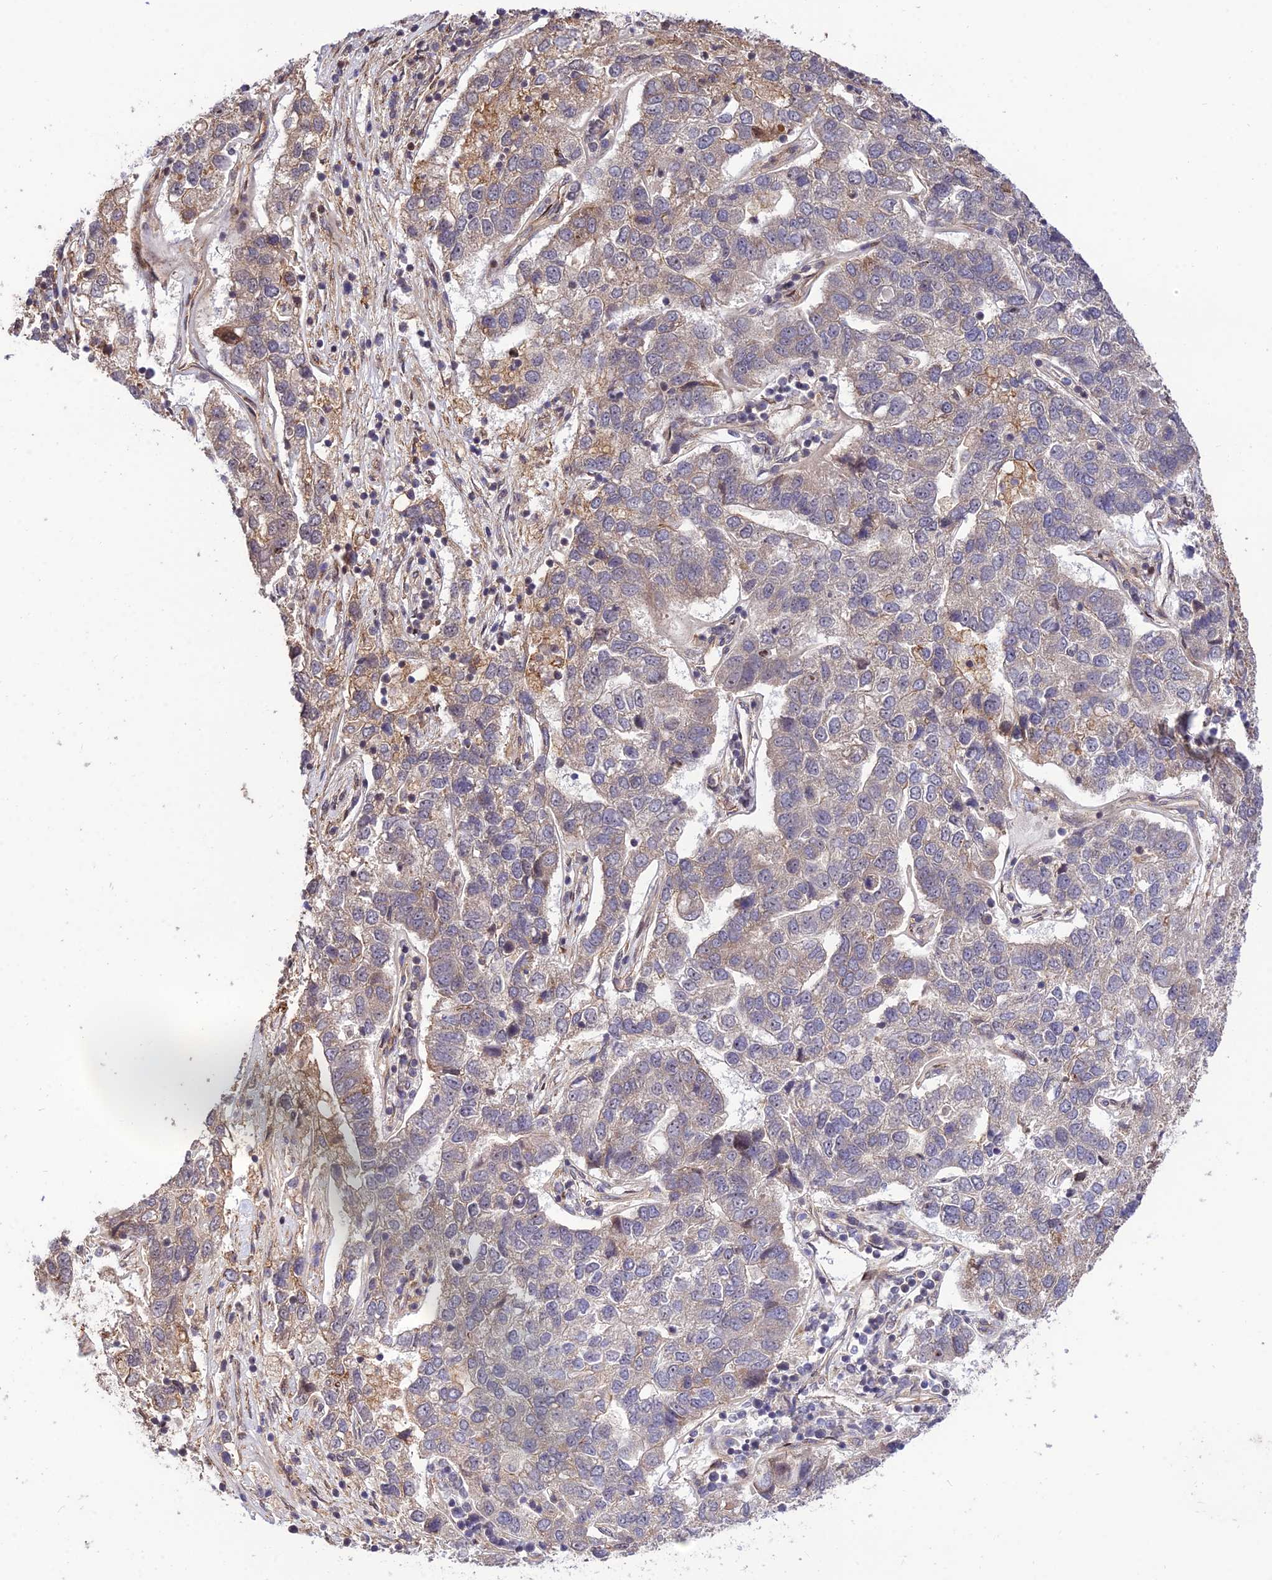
{"staining": {"intensity": "weak", "quantity": "<25%", "location": "cytoplasmic/membranous"}, "tissue": "pancreatic cancer", "cell_type": "Tumor cells", "image_type": "cancer", "snomed": [{"axis": "morphology", "description": "Adenocarcinoma, NOS"}, {"axis": "topography", "description": "Pancreas"}], "caption": "The micrograph reveals no significant staining in tumor cells of adenocarcinoma (pancreatic).", "gene": "SMG6", "patient": {"sex": "female", "age": 61}}